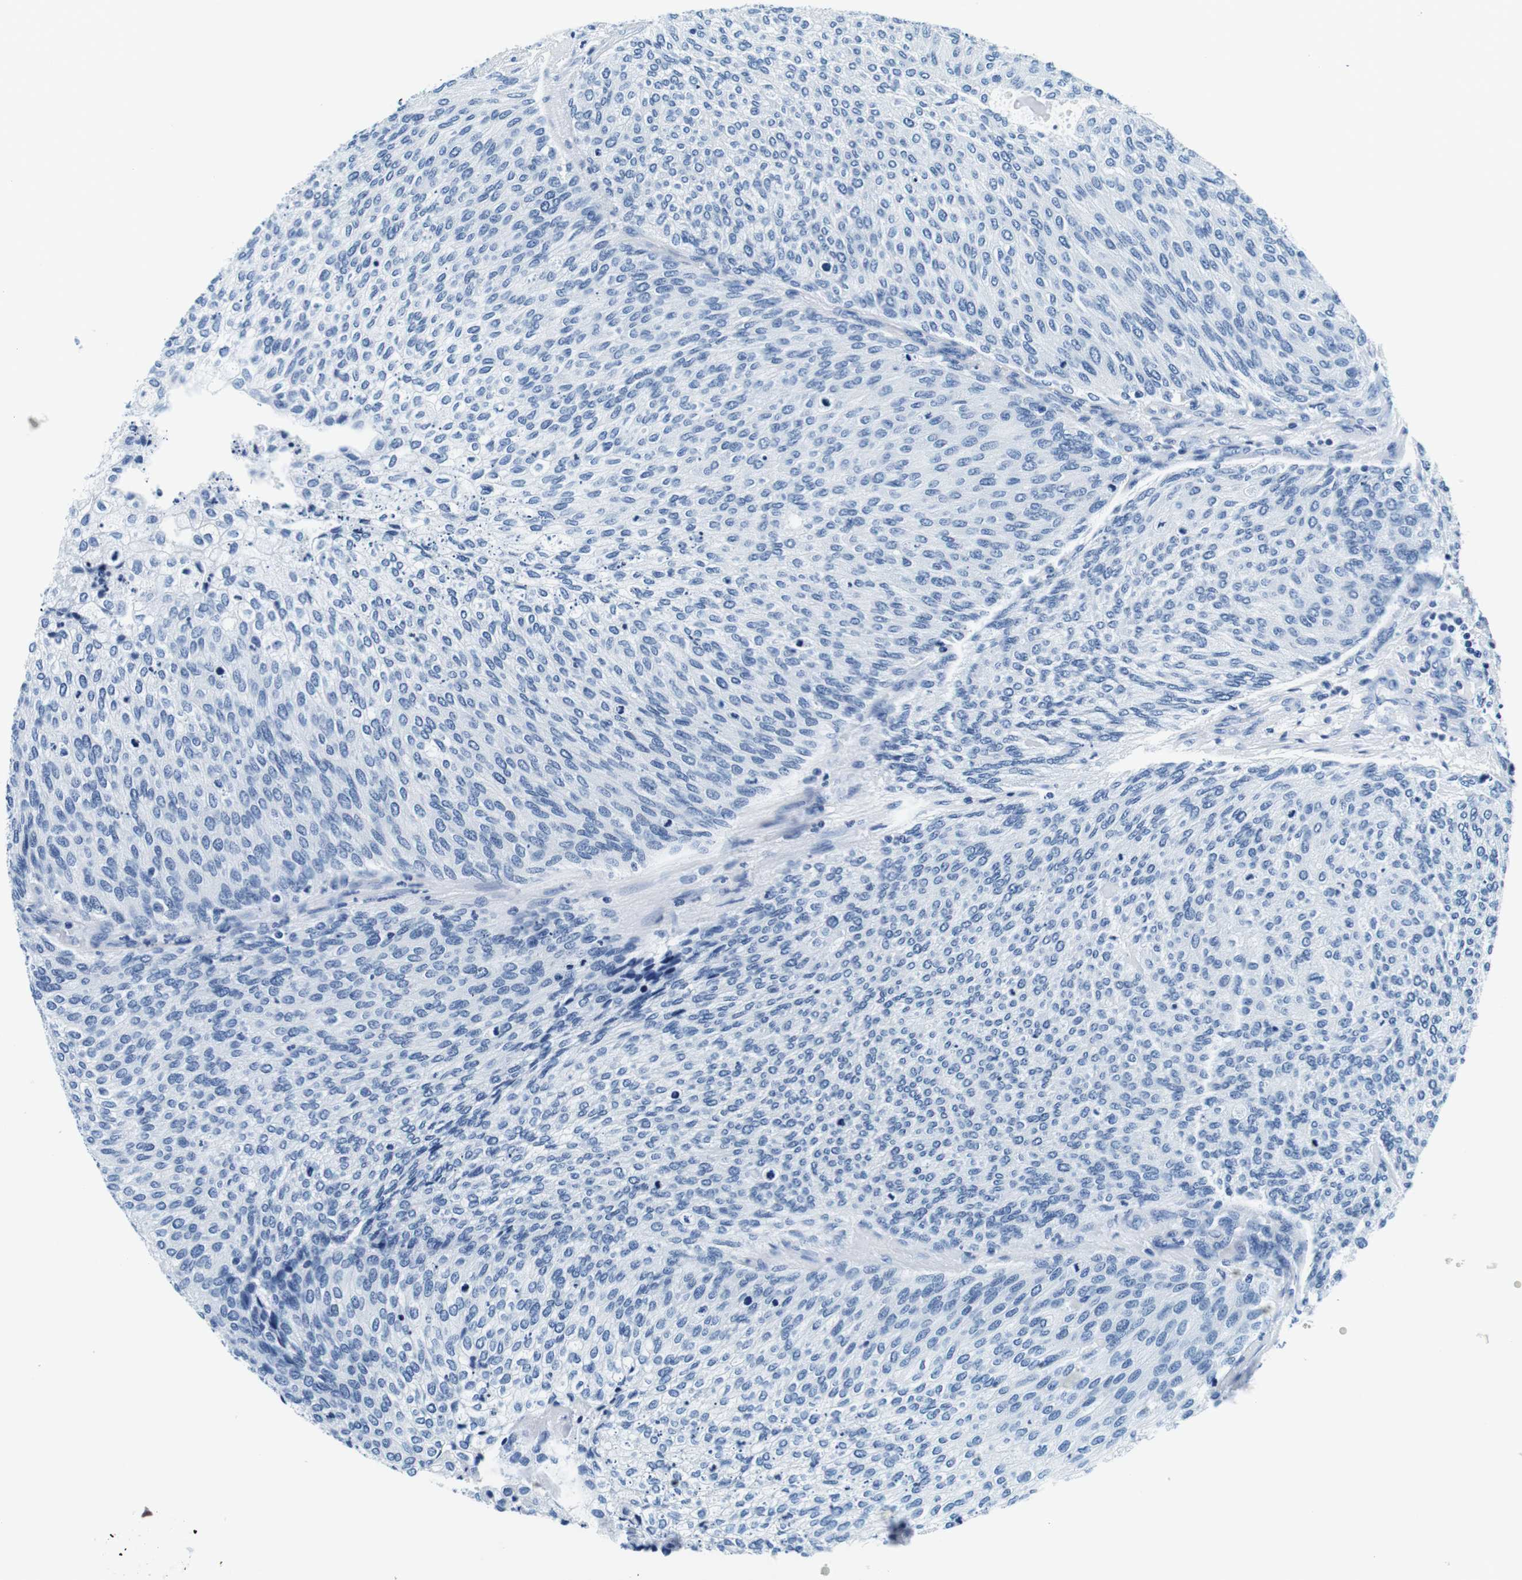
{"staining": {"intensity": "negative", "quantity": "none", "location": "none"}, "tissue": "urothelial cancer", "cell_type": "Tumor cells", "image_type": "cancer", "snomed": [{"axis": "morphology", "description": "Urothelial carcinoma, Low grade"}, {"axis": "topography", "description": "Urinary bladder"}], "caption": "A micrograph of human urothelial cancer is negative for staining in tumor cells.", "gene": "ELANE", "patient": {"sex": "female", "age": 79}}